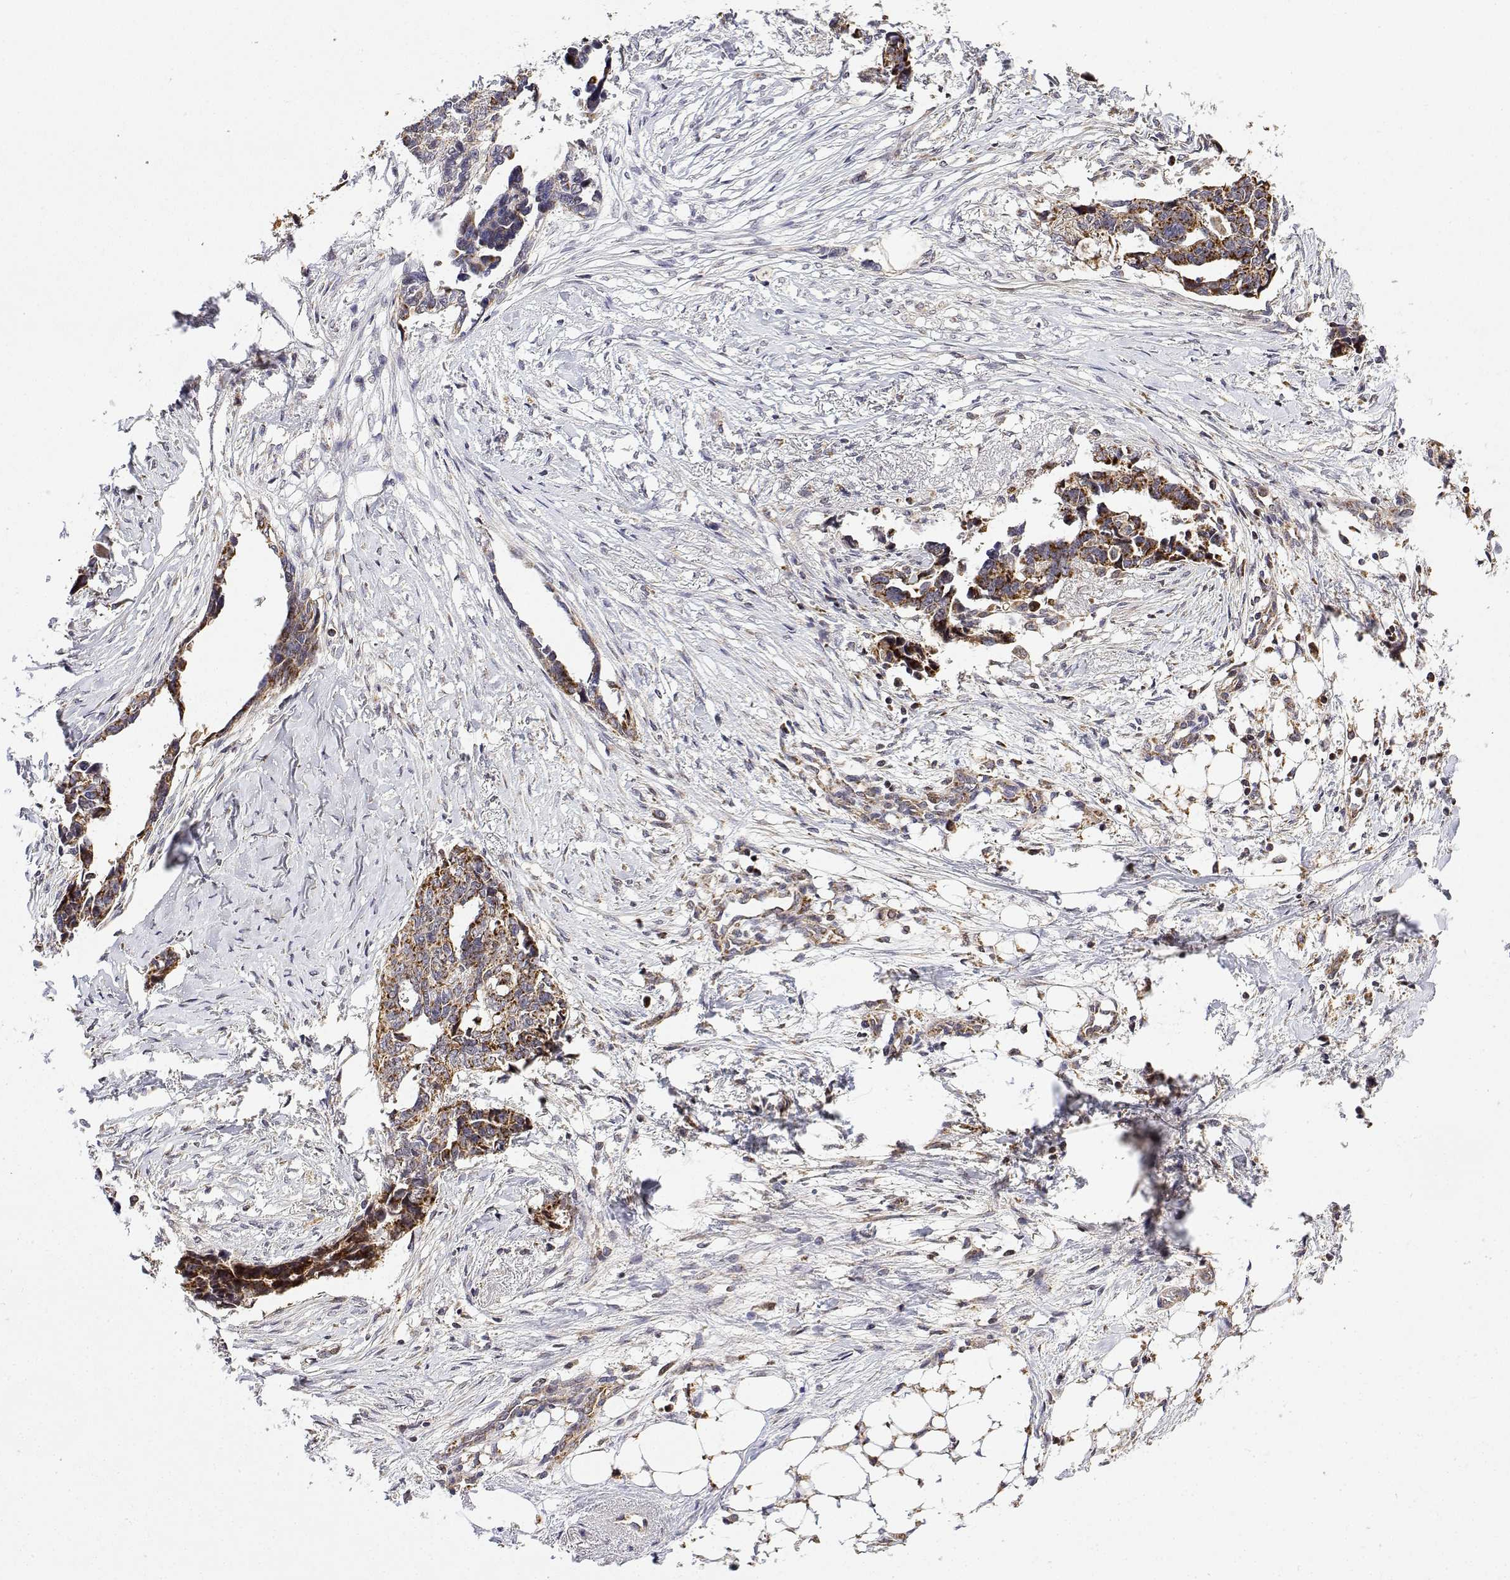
{"staining": {"intensity": "strong", "quantity": "25%-75%", "location": "cytoplasmic/membranous"}, "tissue": "ovarian cancer", "cell_type": "Tumor cells", "image_type": "cancer", "snomed": [{"axis": "morphology", "description": "Cystadenocarcinoma, serous, NOS"}, {"axis": "topography", "description": "Ovary"}], "caption": "A histopathology image of human serous cystadenocarcinoma (ovarian) stained for a protein exhibits strong cytoplasmic/membranous brown staining in tumor cells.", "gene": "GADD45GIP1", "patient": {"sex": "female", "age": 69}}